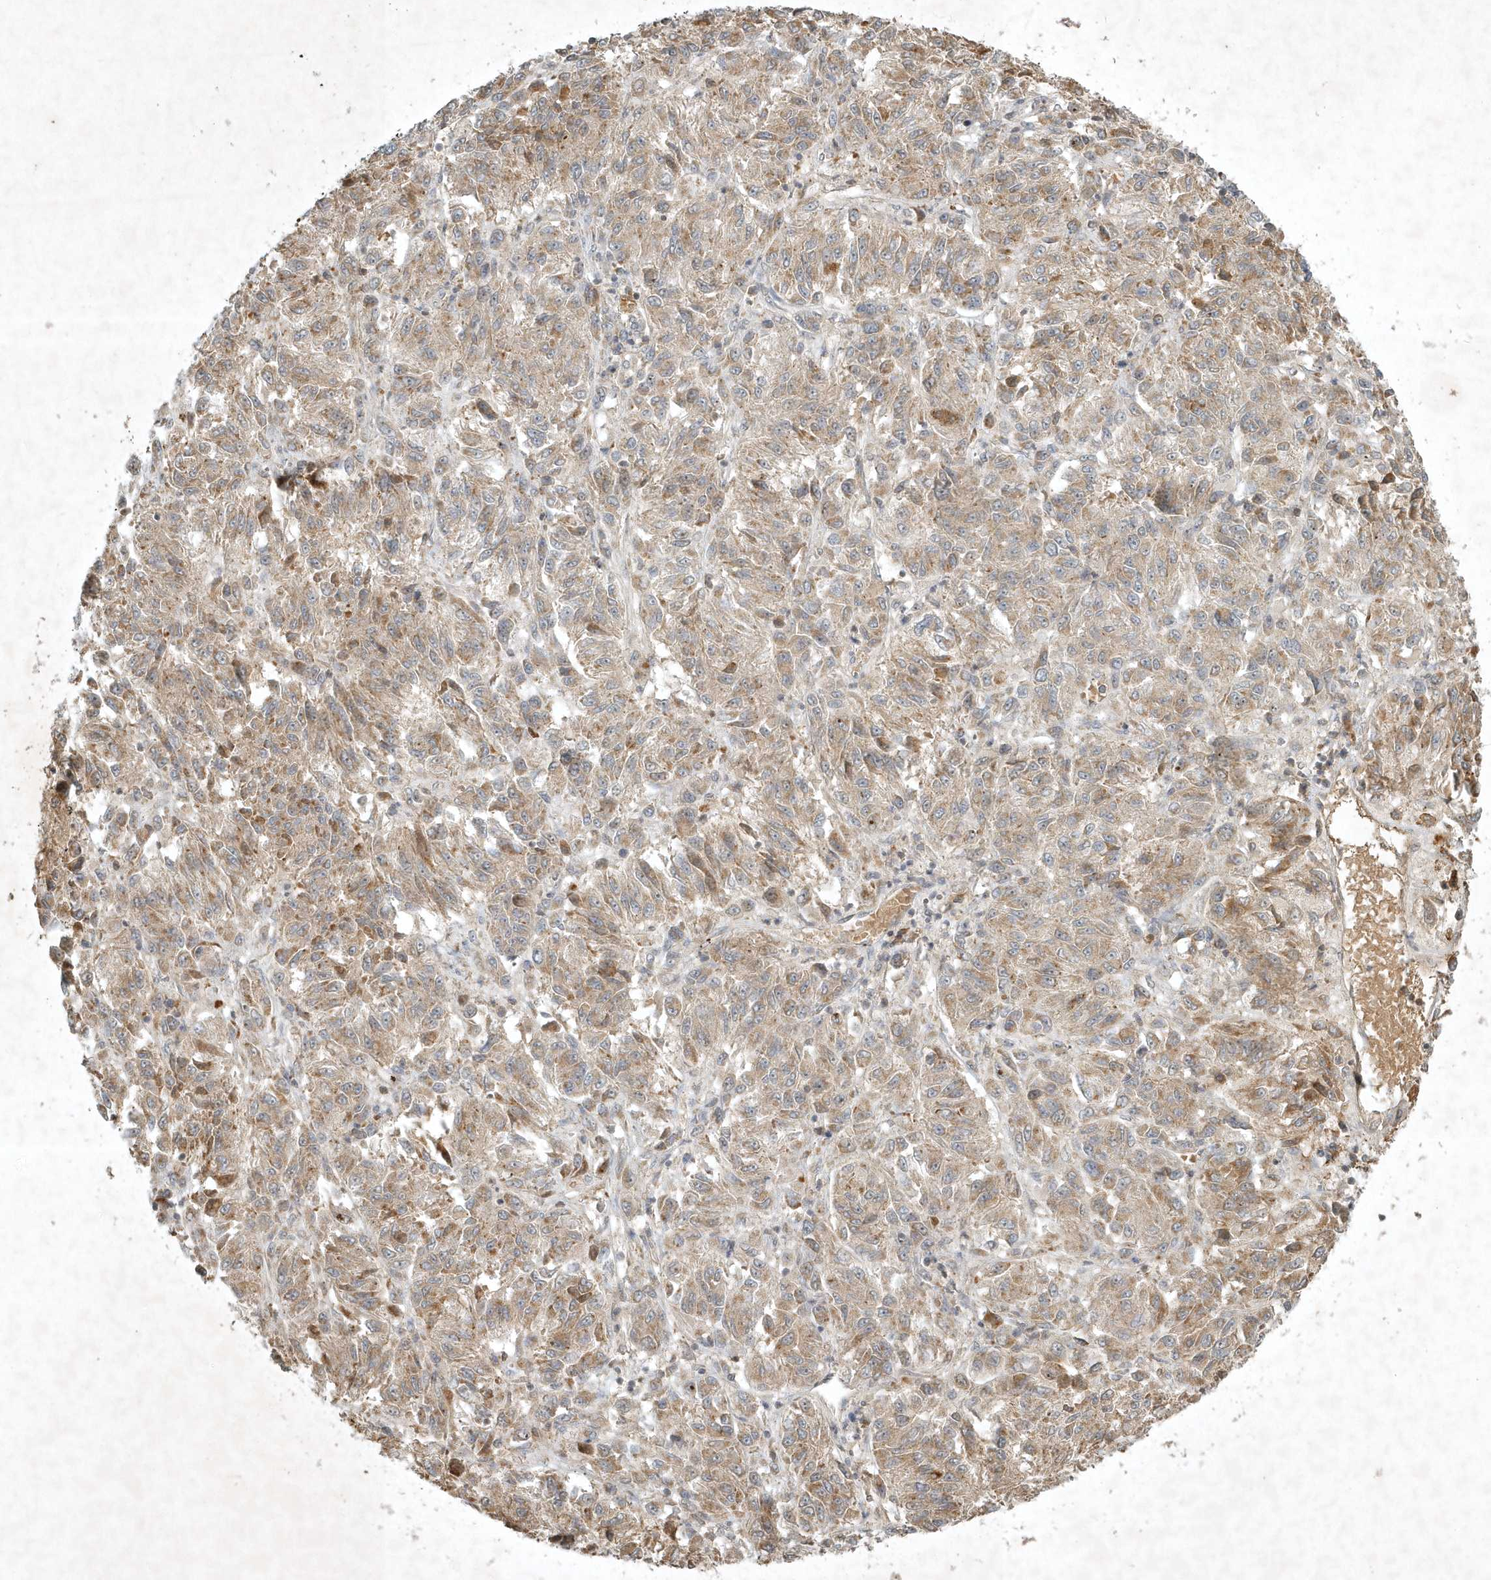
{"staining": {"intensity": "weak", "quantity": ">75%", "location": "cytoplasmic/membranous"}, "tissue": "melanoma", "cell_type": "Tumor cells", "image_type": "cancer", "snomed": [{"axis": "morphology", "description": "Malignant melanoma, Metastatic site"}, {"axis": "topography", "description": "Lung"}], "caption": "Weak cytoplasmic/membranous positivity is present in approximately >75% of tumor cells in melanoma.", "gene": "TNFAIP6", "patient": {"sex": "male", "age": 64}}